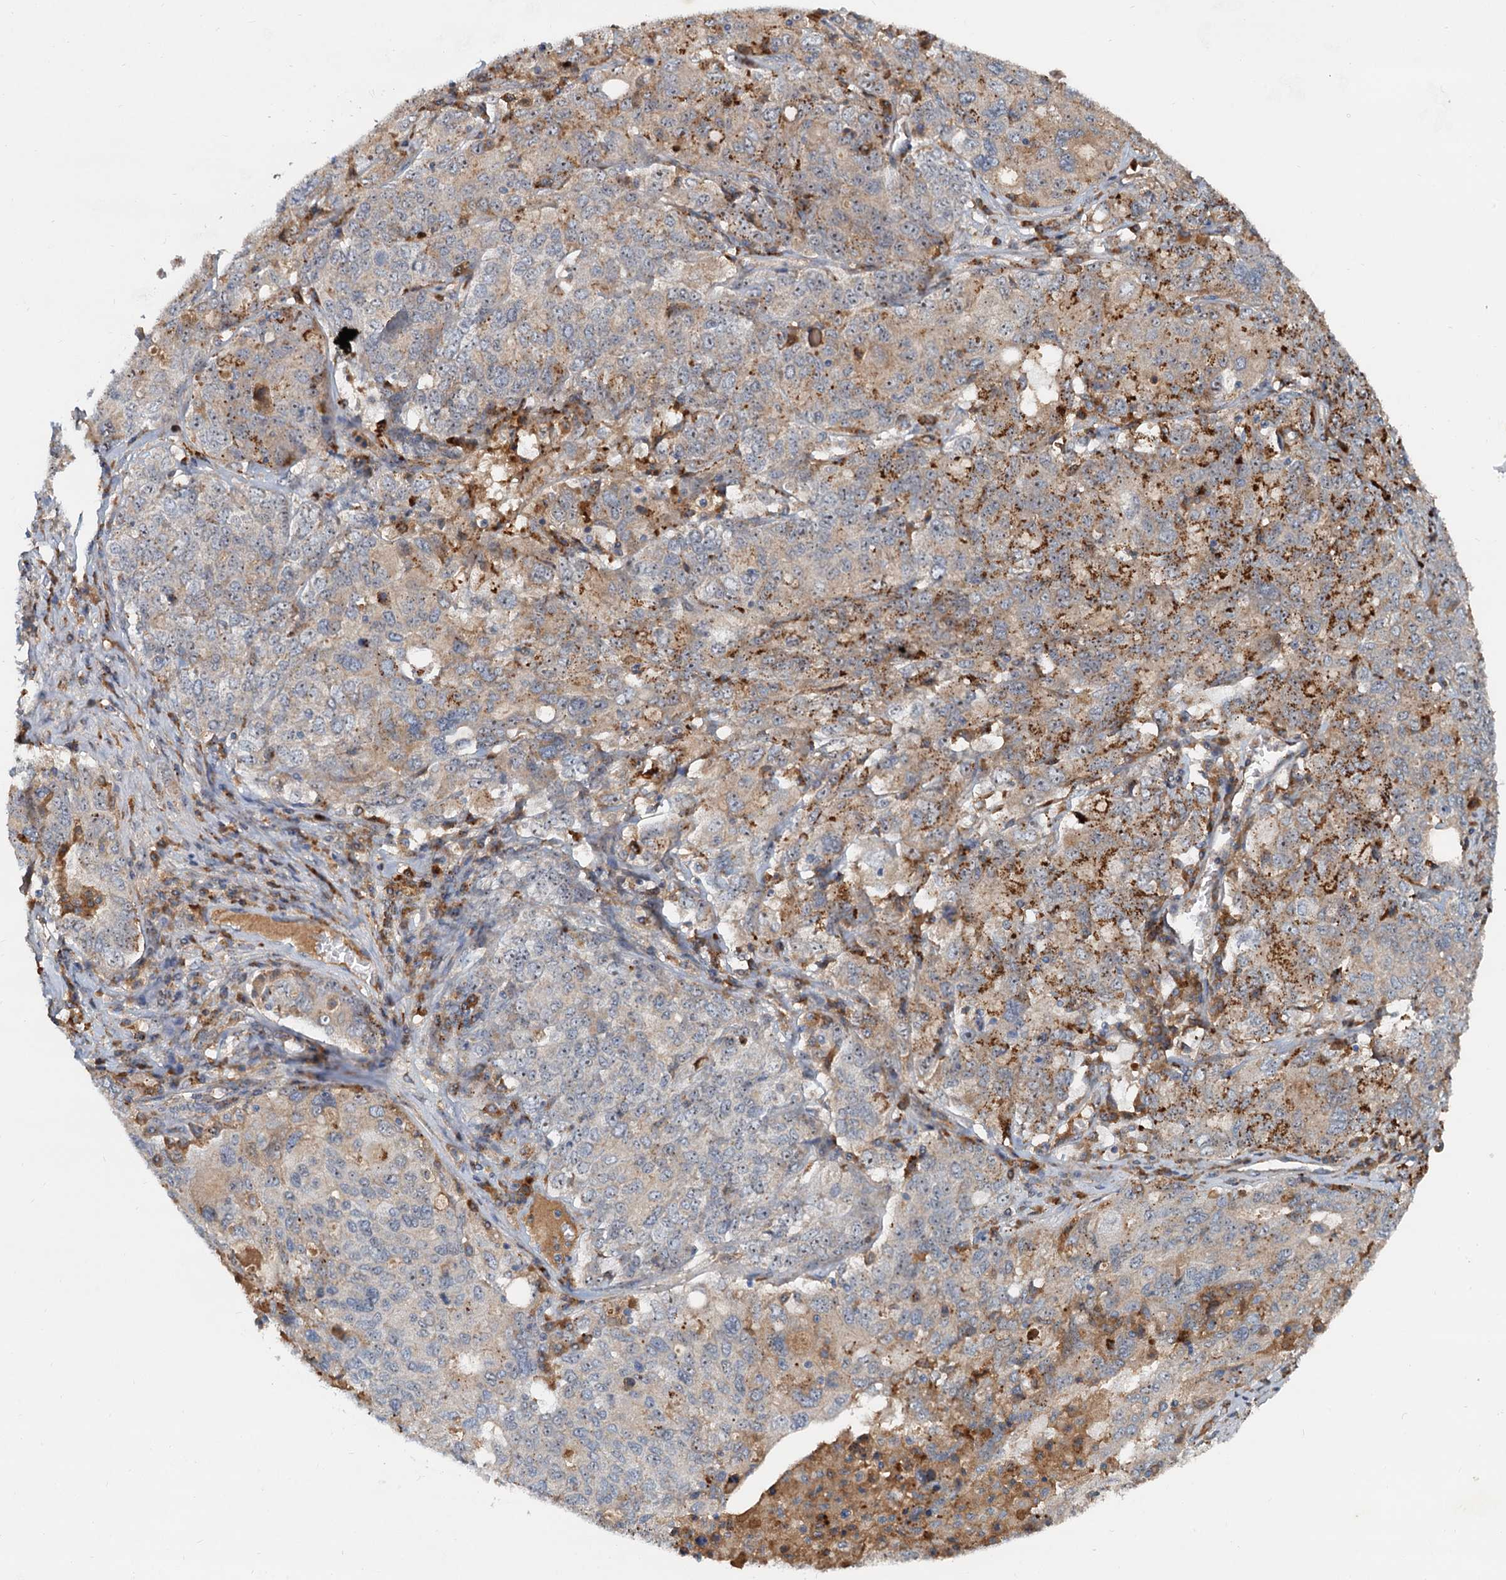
{"staining": {"intensity": "moderate", "quantity": "<25%", "location": "cytoplasmic/membranous"}, "tissue": "ovarian cancer", "cell_type": "Tumor cells", "image_type": "cancer", "snomed": [{"axis": "morphology", "description": "Carcinoma, endometroid"}, {"axis": "topography", "description": "Ovary"}], "caption": "This image shows IHC staining of ovarian endometroid carcinoma, with low moderate cytoplasmic/membranous positivity in approximately <25% of tumor cells.", "gene": "RGS7BP", "patient": {"sex": "female", "age": 62}}